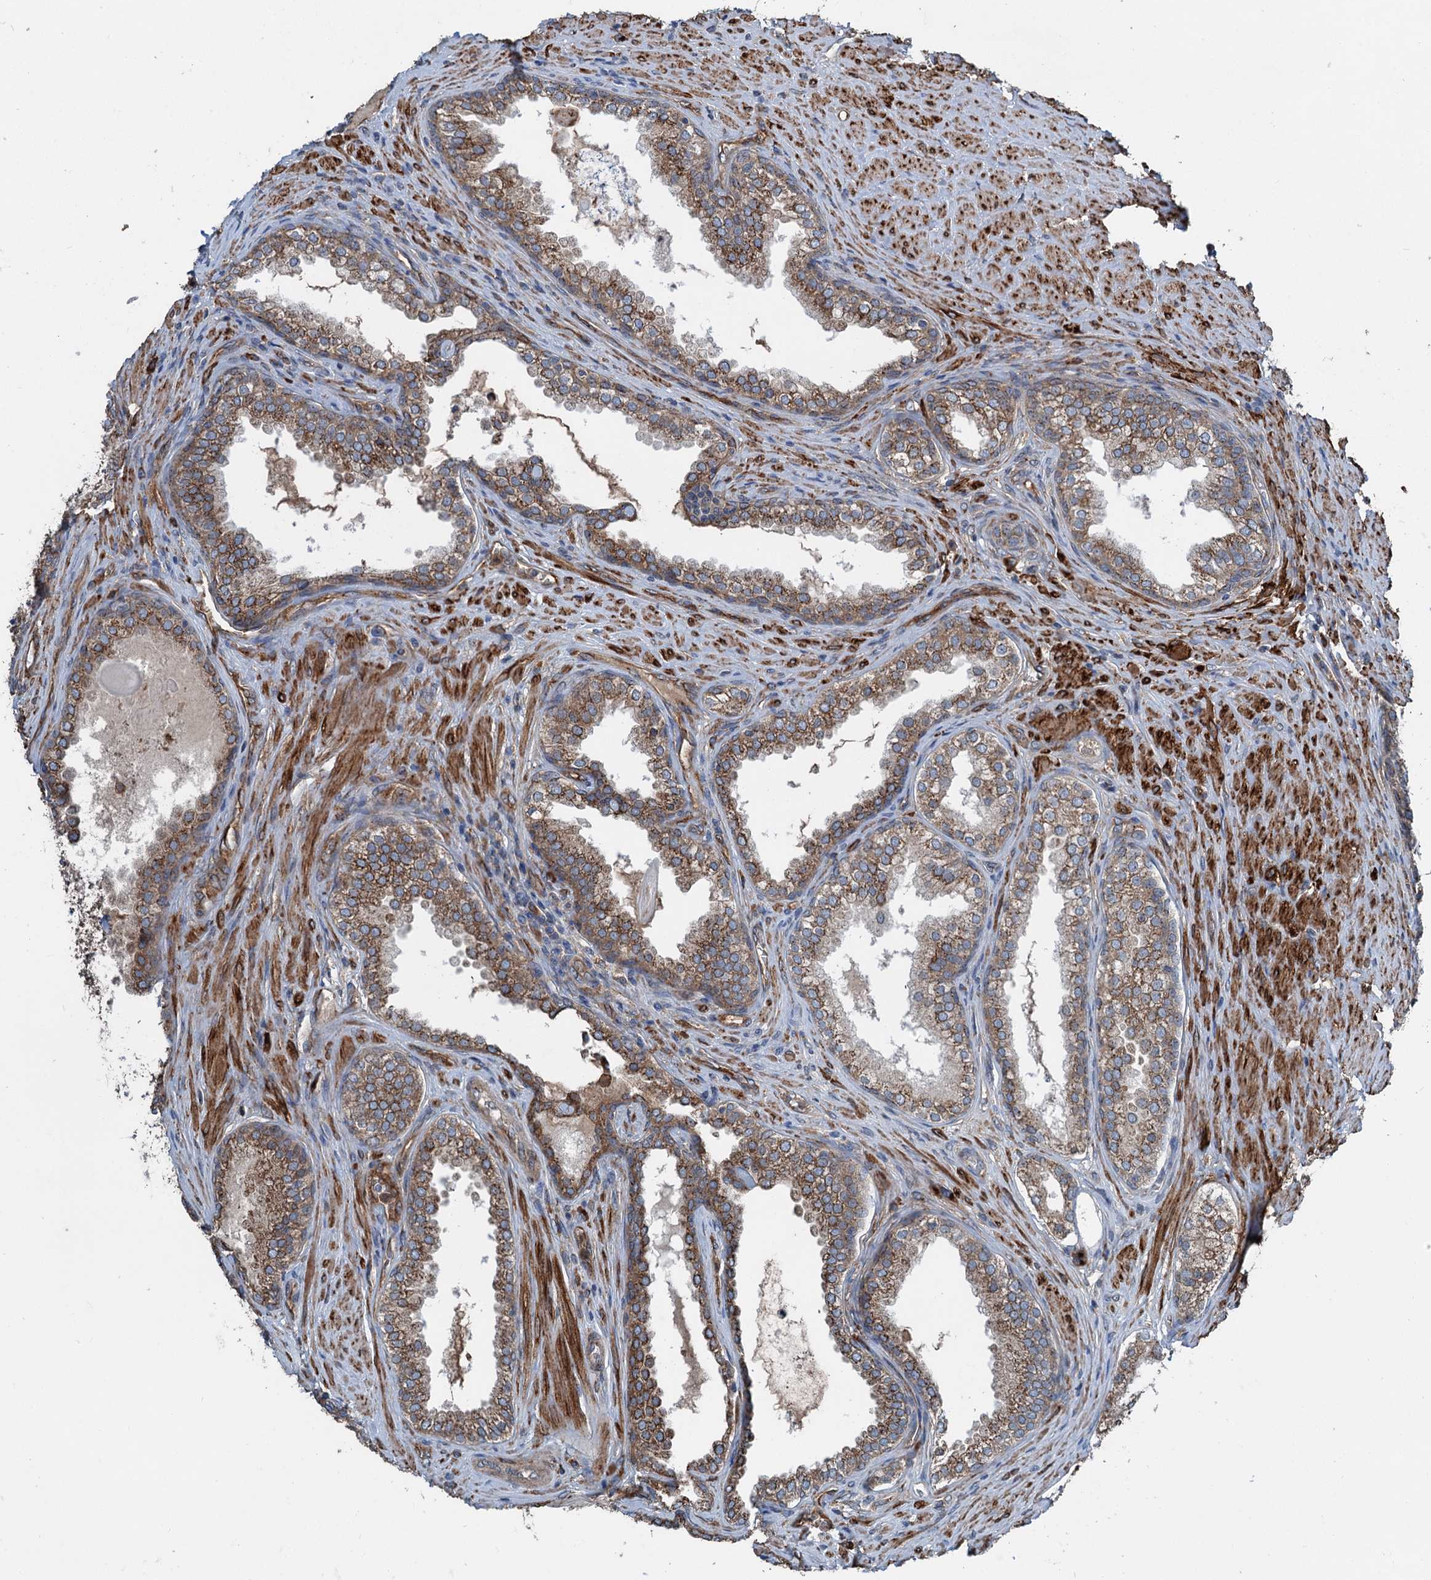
{"staining": {"intensity": "moderate", "quantity": ">75%", "location": "cytoplasmic/membranous"}, "tissue": "prostate cancer", "cell_type": "Tumor cells", "image_type": "cancer", "snomed": [{"axis": "morphology", "description": "Adenocarcinoma, High grade"}, {"axis": "topography", "description": "Prostate"}], "caption": "Immunohistochemical staining of prostate high-grade adenocarcinoma displays medium levels of moderate cytoplasmic/membranous protein staining in approximately >75% of tumor cells.", "gene": "CALCOCO1", "patient": {"sex": "male", "age": 63}}